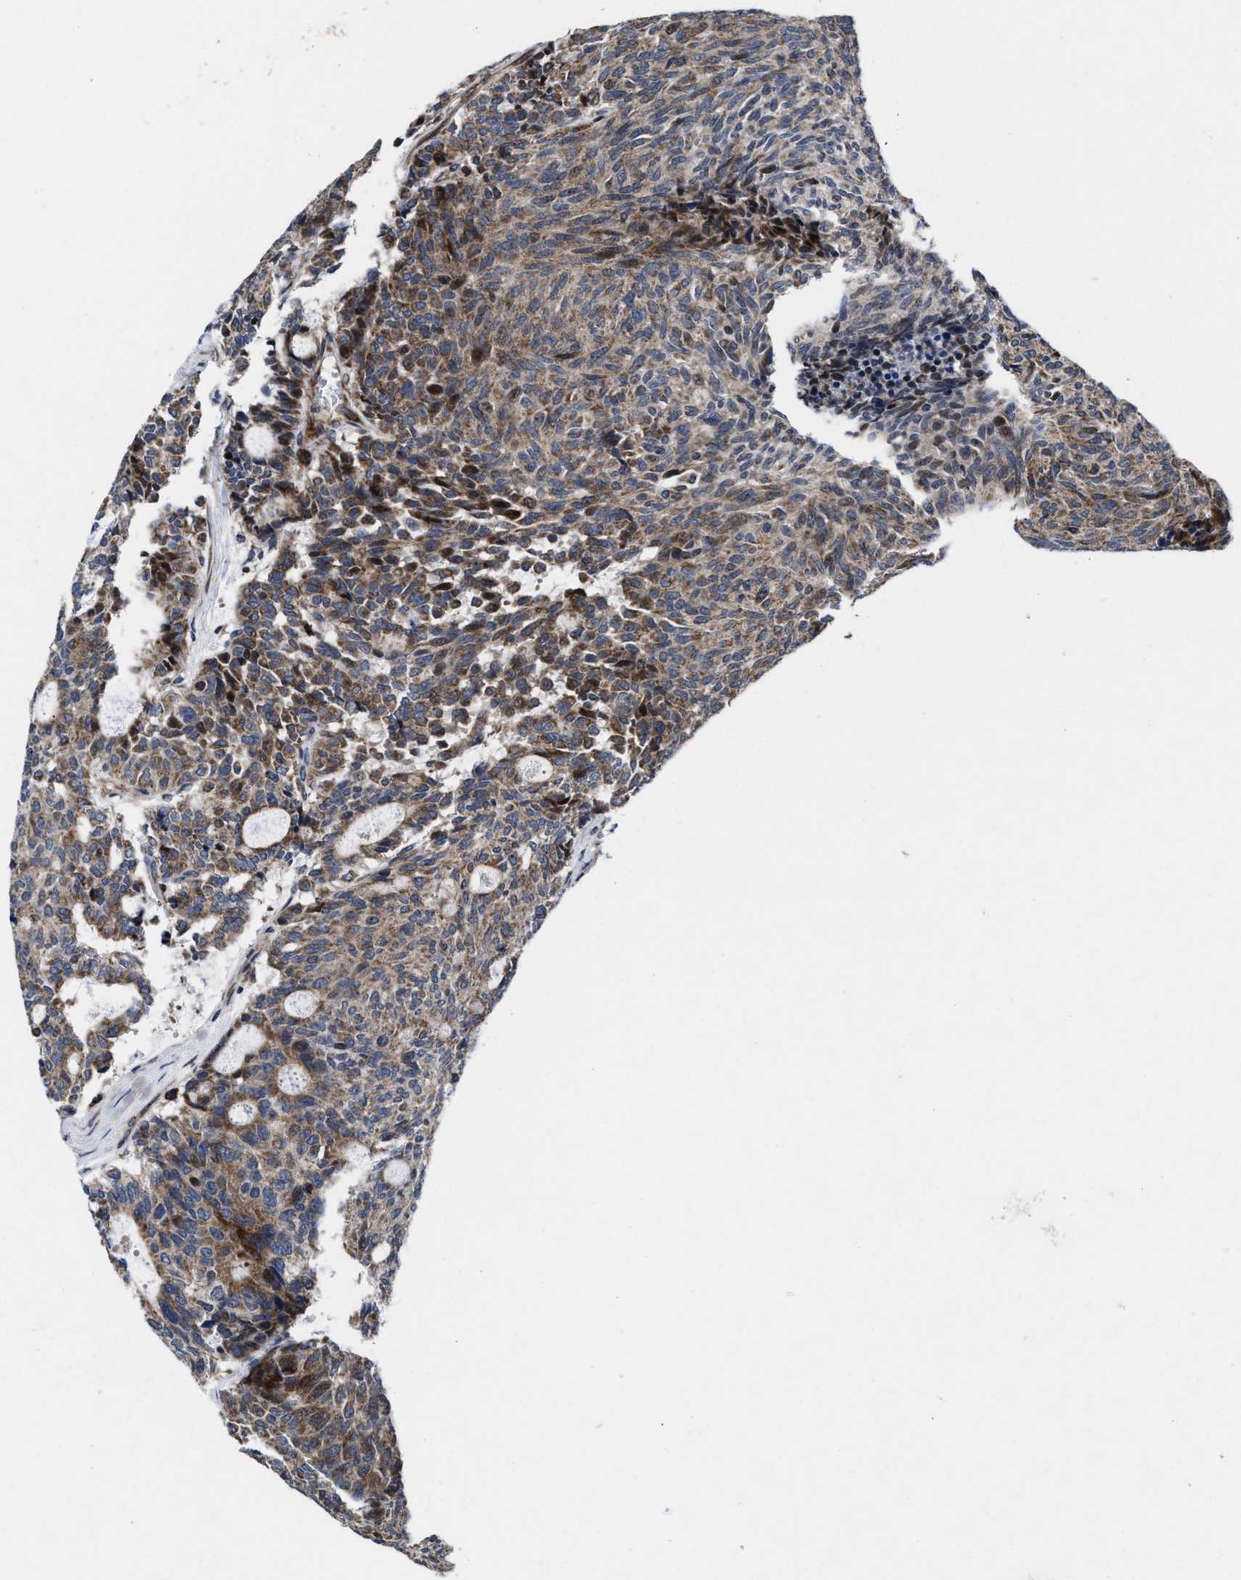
{"staining": {"intensity": "weak", "quantity": ">75%", "location": "cytoplasmic/membranous"}, "tissue": "carcinoid", "cell_type": "Tumor cells", "image_type": "cancer", "snomed": [{"axis": "morphology", "description": "Carcinoid, malignant, NOS"}, {"axis": "topography", "description": "Pancreas"}], "caption": "Immunohistochemistry (DAB (3,3'-diaminobenzidine)) staining of carcinoid shows weak cytoplasmic/membranous protein staining in about >75% of tumor cells.", "gene": "MRPL50", "patient": {"sex": "female", "age": 54}}